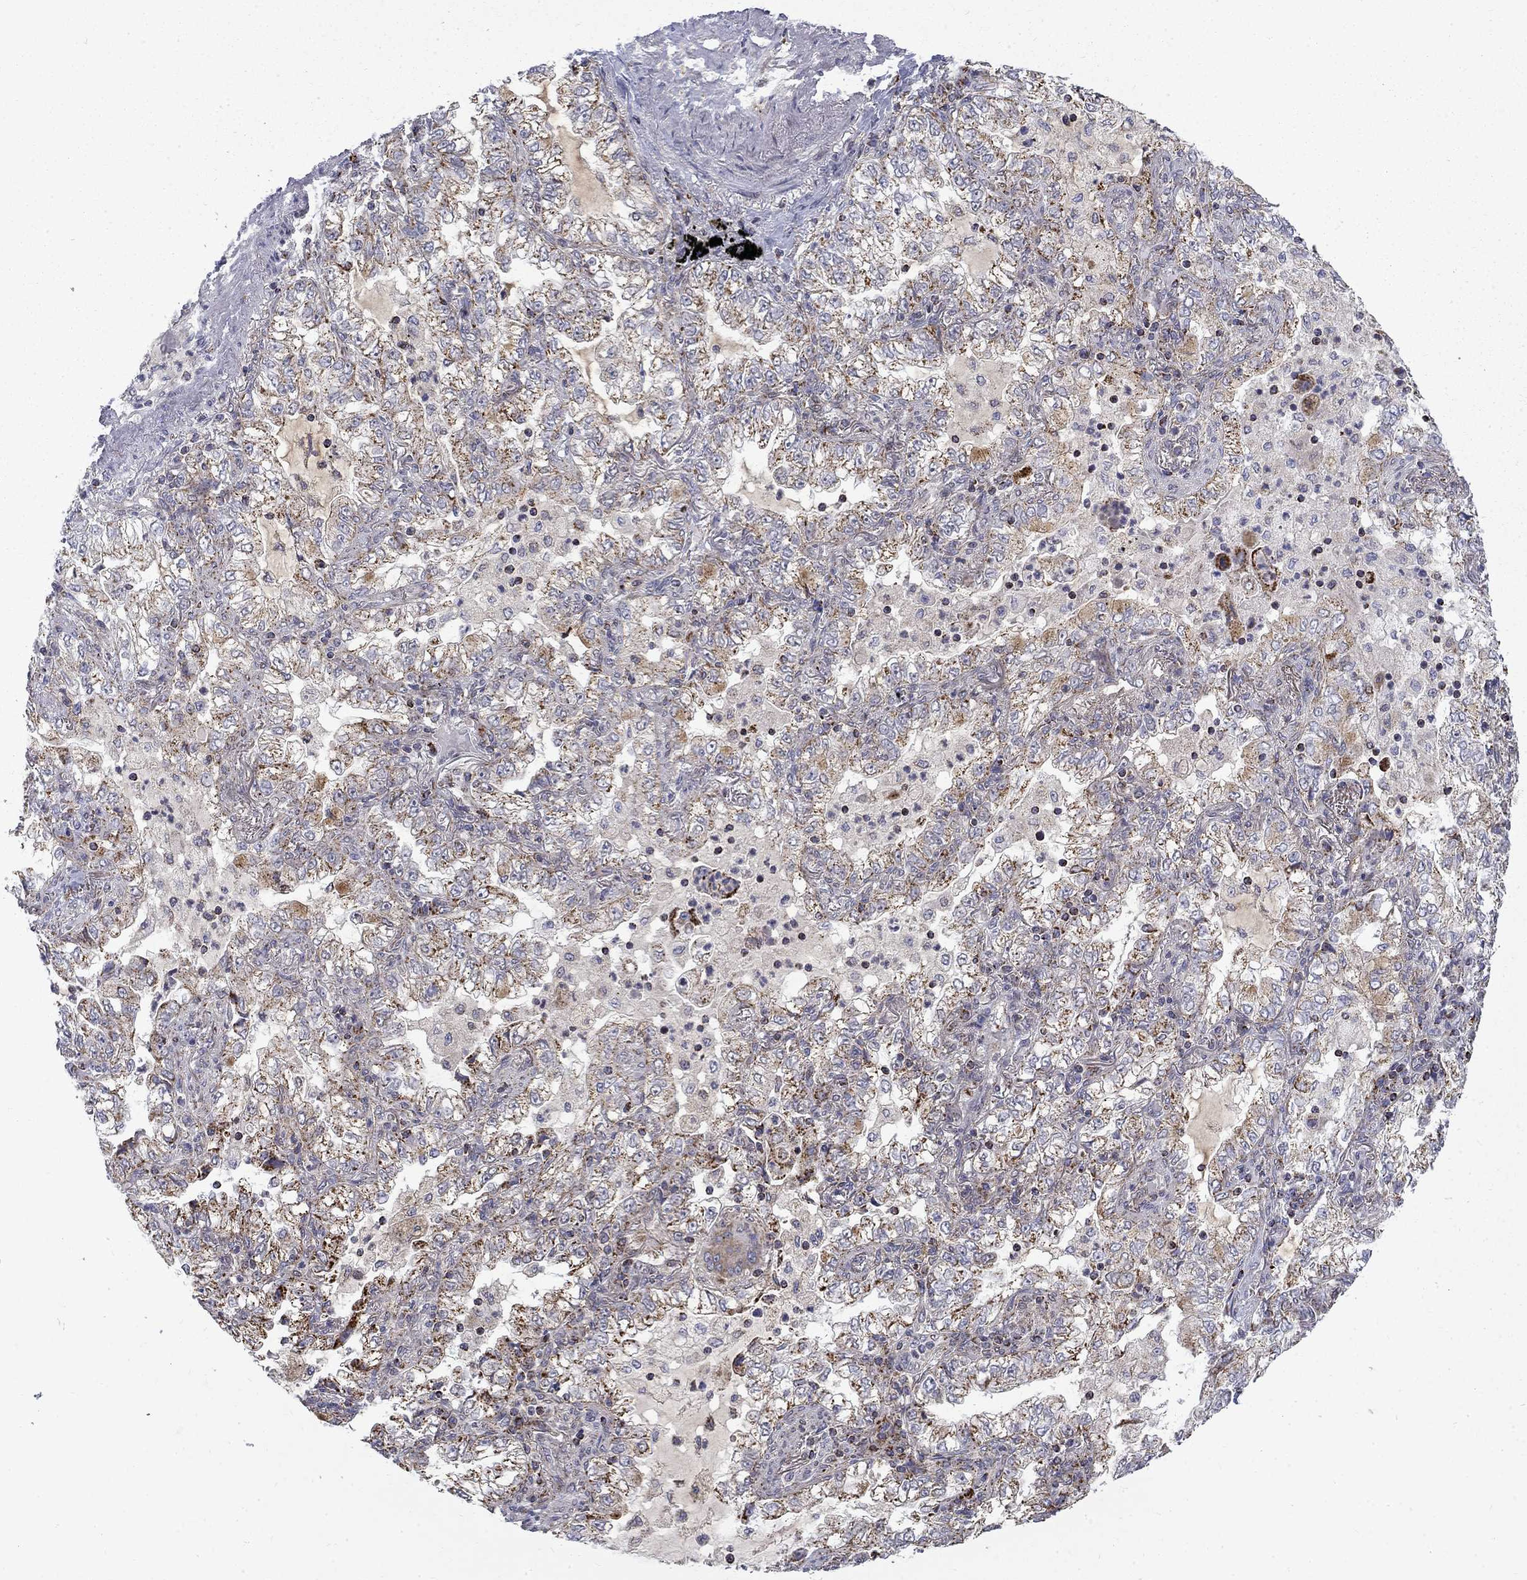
{"staining": {"intensity": "weak", "quantity": "25%-75%", "location": "cytoplasmic/membranous"}, "tissue": "lung cancer", "cell_type": "Tumor cells", "image_type": "cancer", "snomed": [{"axis": "morphology", "description": "Adenocarcinoma, NOS"}, {"axis": "topography", "description": "Lung"}], "caption": "About 25%-75% of tumor cells in human lung adenocarcinoma reveal weak cytoplasmic/membranous protein expression as visualized by brown immunohistochemical staining.", "gene": "PCBP3", "patient": {"sex": "female", "age": 73}}